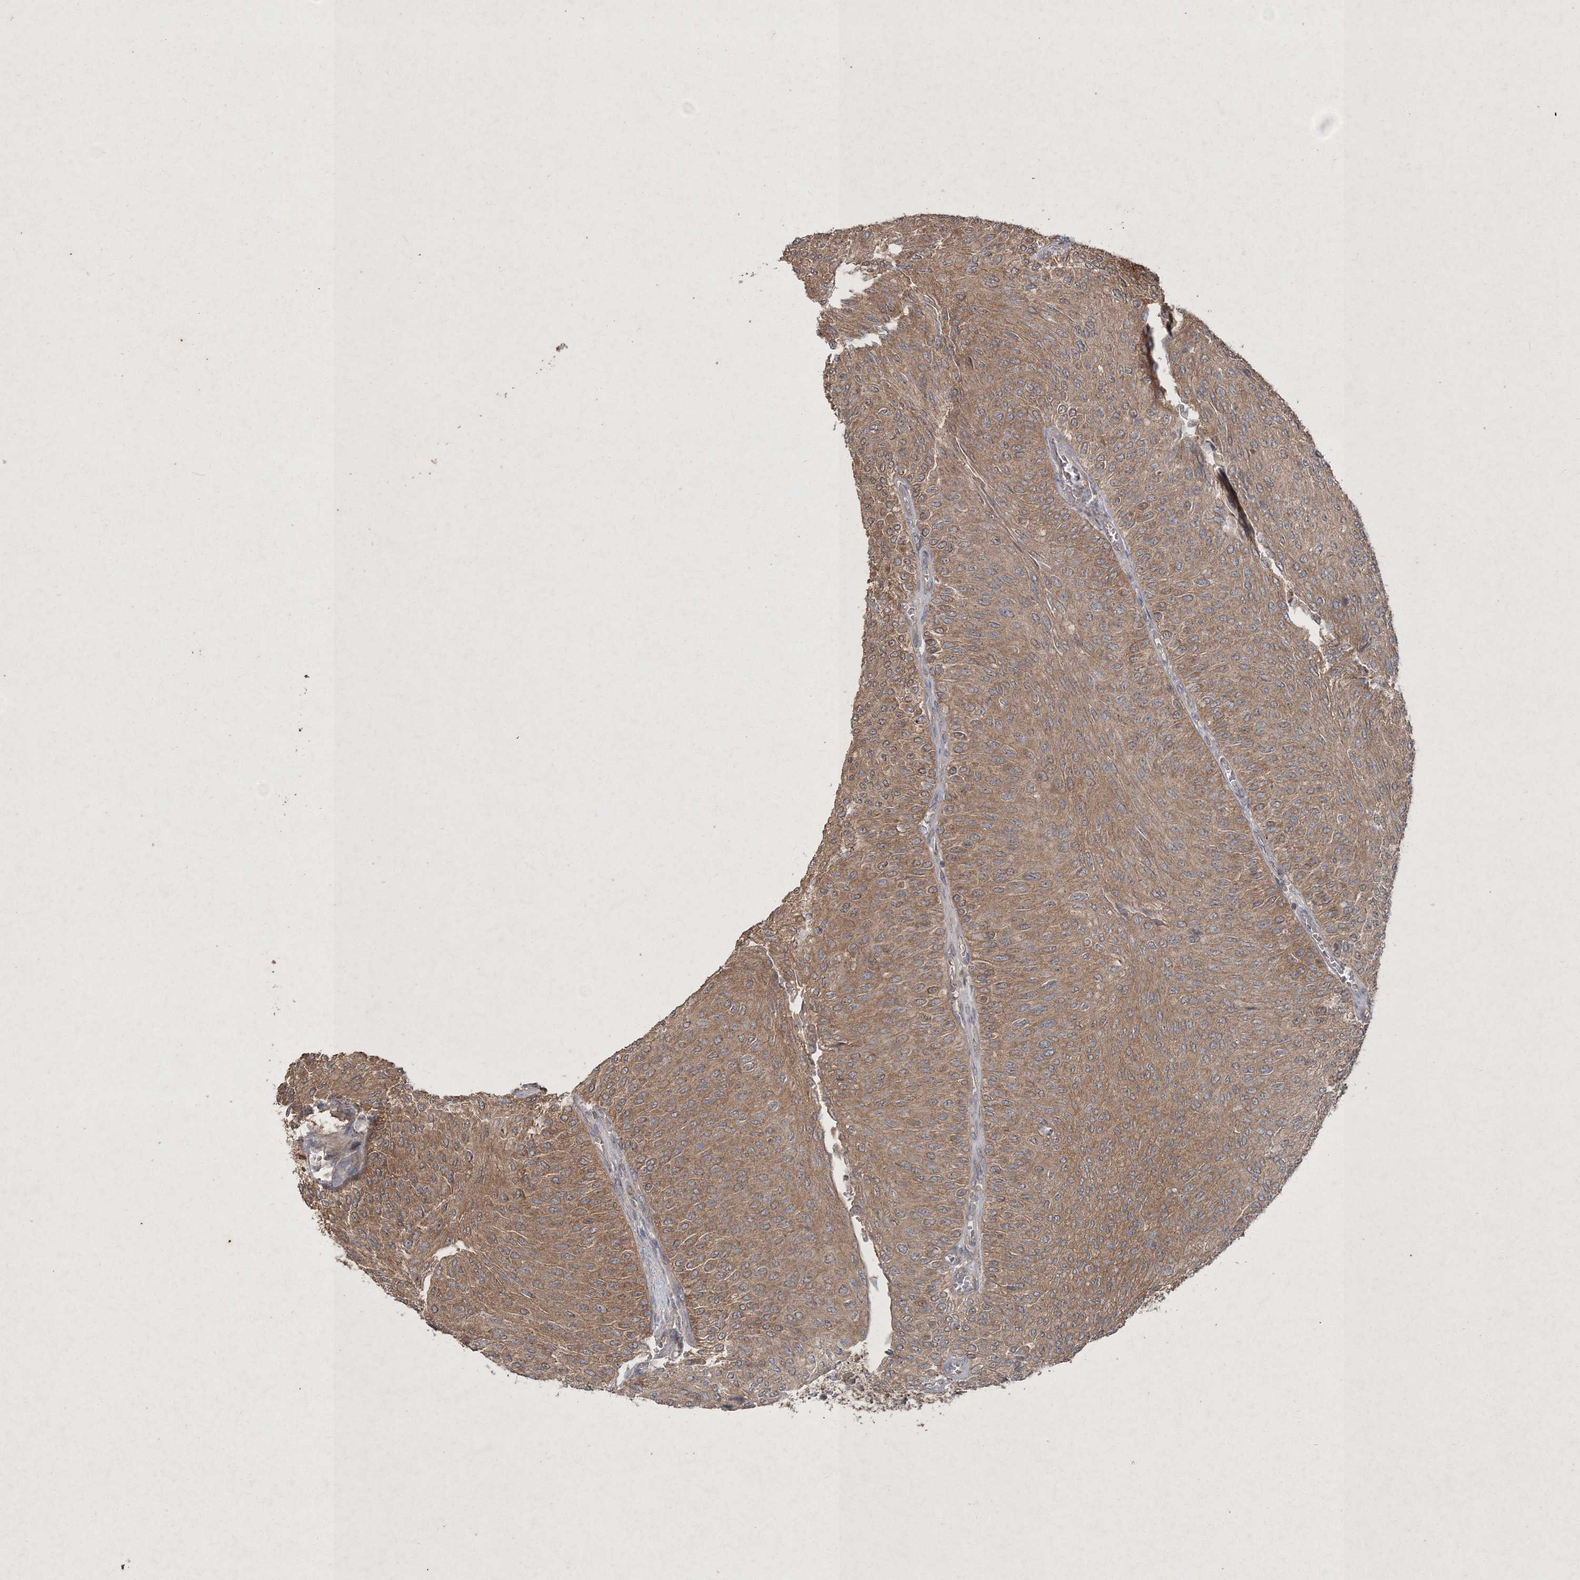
{"staining": {"intensity": "moderate", "quantity": ">75%", "location": "cytoplasmic/membranous"}, "tissue": "urothelial cancer", "cell_type": "Tumor cells", "image_type": "cancer", "snomed": [{"axis": "morphology", "description": "Urothelial carcinoma, Low grade"}, {"axis": "topography", "description": "Urinary bladder"}], "caption": "Protein staining of low-grade urothelial carcinoma tissue displays moderate cytoplasmic/membranous positivity in approximately >75% of tumor cells.", "gene": "SPRY1", "patient": {"sex": "male", "age": 78}}